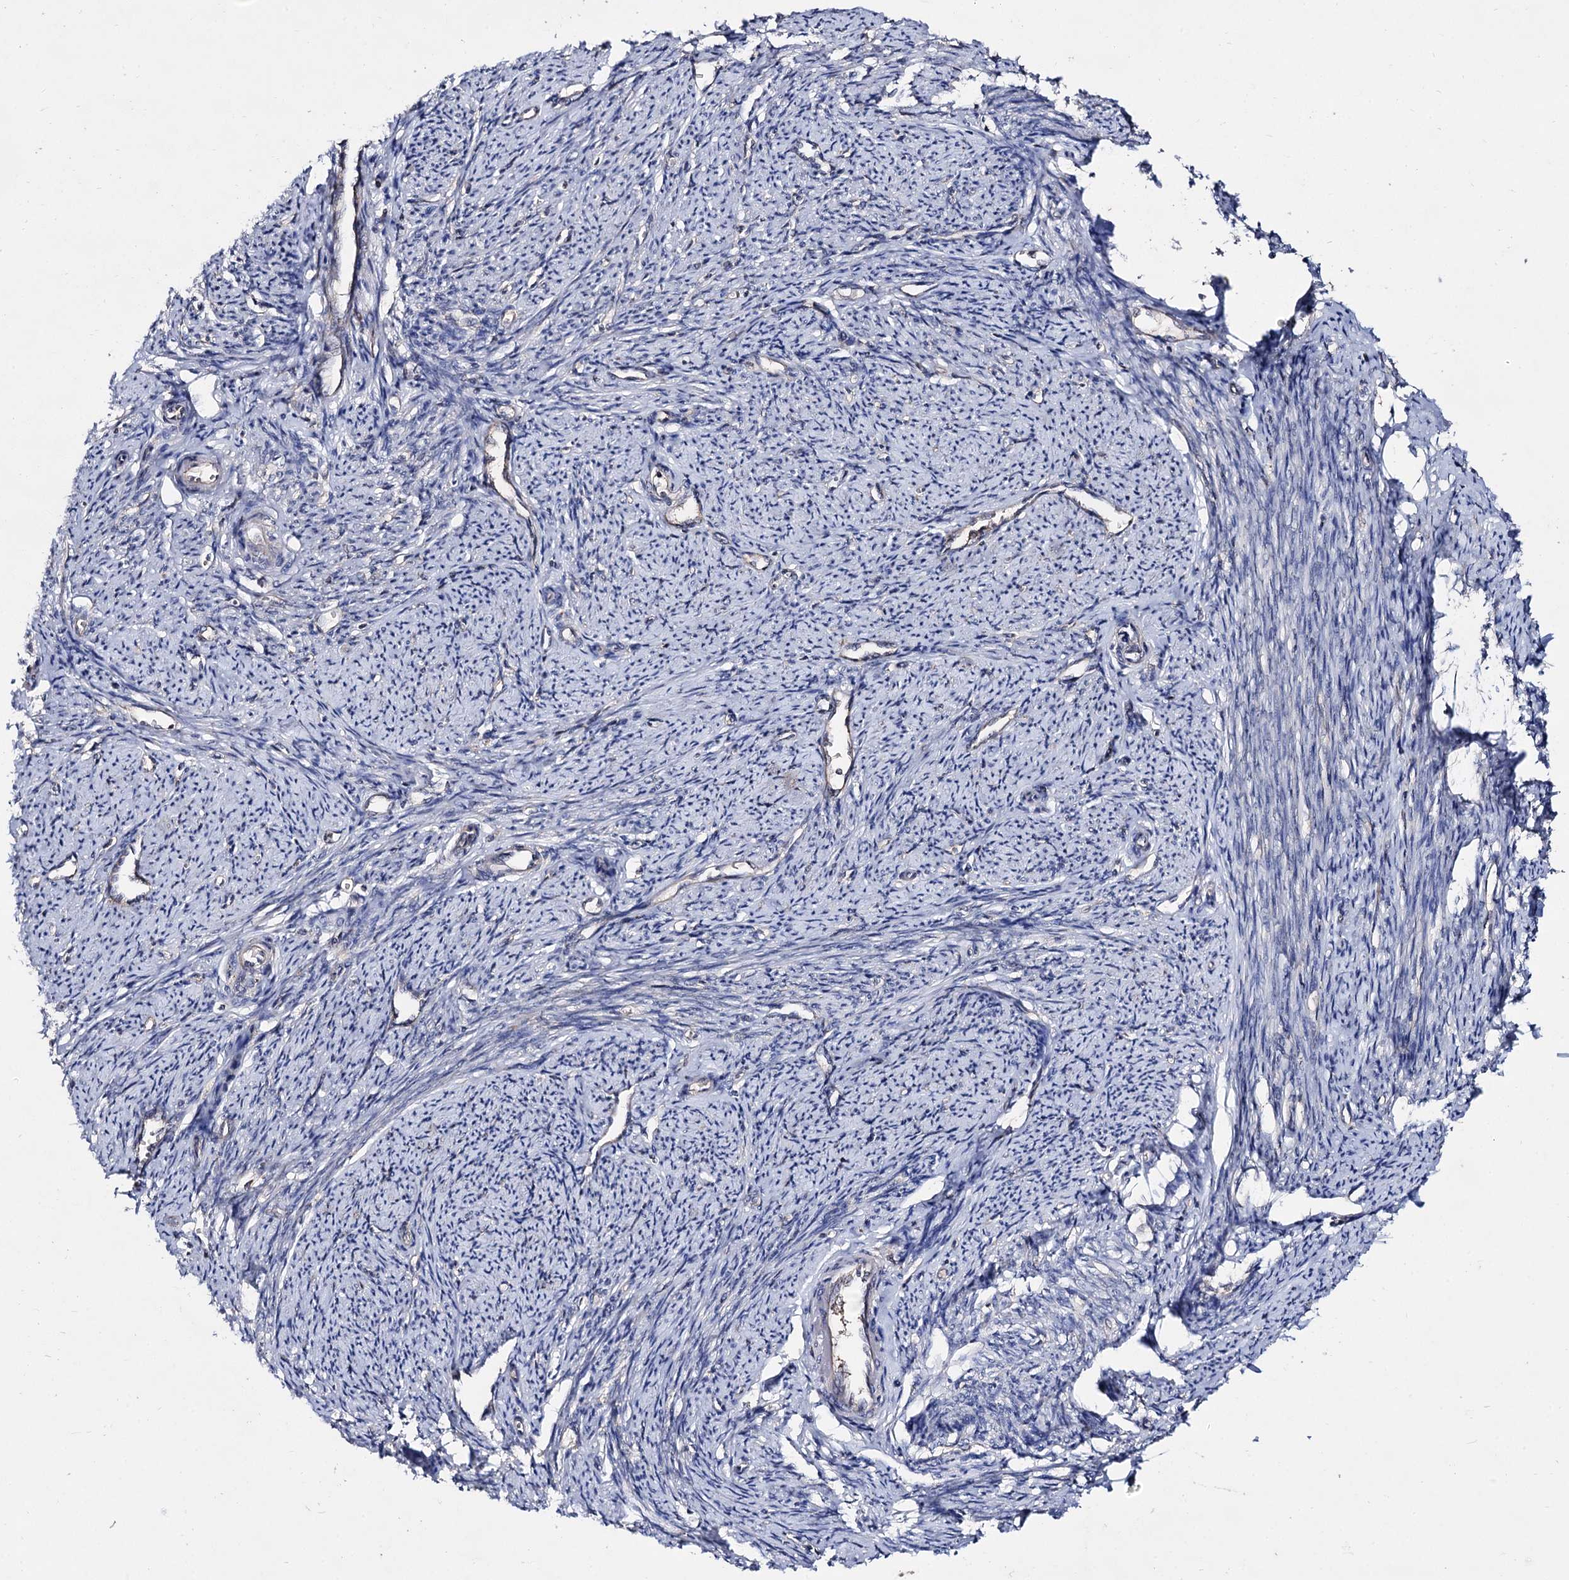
{"staining": {"intensity": "negative", "quantity": "none", "location": "none"}, "tissue": "smooth muscle", "cell_type": "Smooth muscle cells", "image_type": "normal", "snomed": [{"axis": "morphology", "description": "Normal tissue, NOS"}, {"axis": "topography", "description": "Smooth muscle"}, {"axis": "topography", "description": "Uterus"}], "caption": "Protein analysis of normal smooth muscle displays no significant positivity in smooth muscle cells. The staining was performed using DAB (3,3'-diaminobenzidine) to visualize the protein expression in brown, while the nuclei were stained in blue with hematoxylin (Magnification: 20x).", "gene": "ACTR6", "patient": {"sex": "female", "age": 59}}